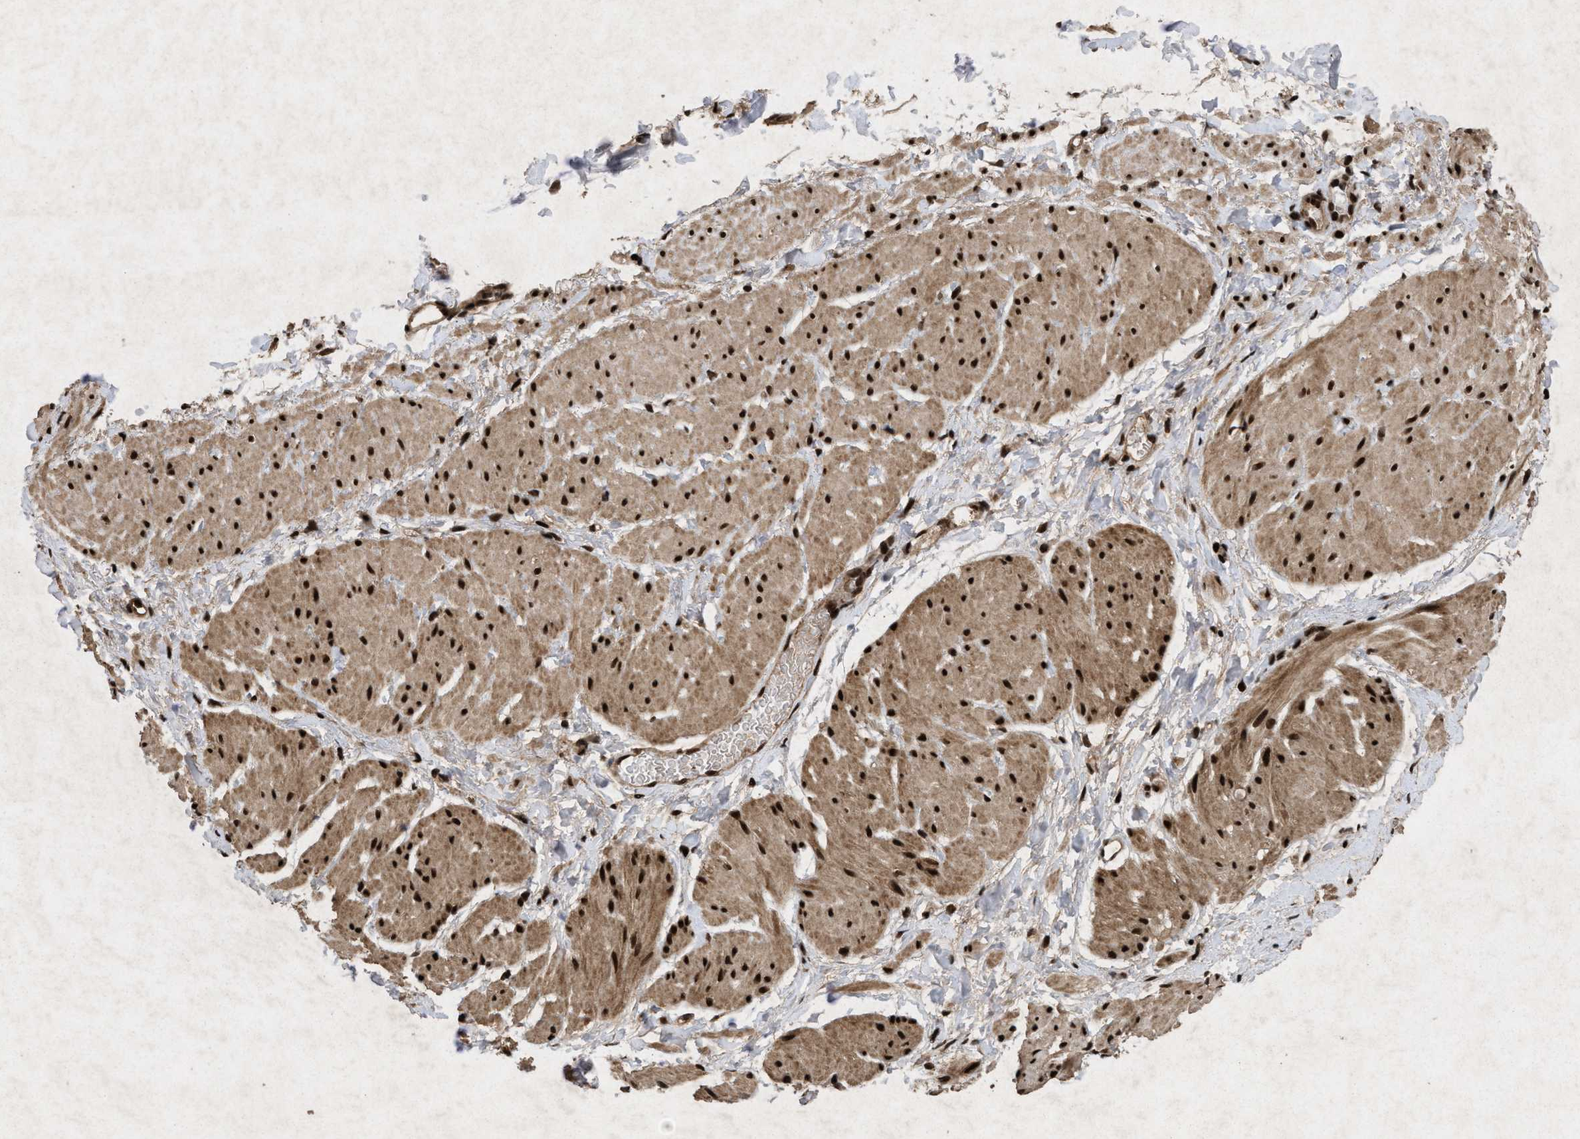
{"staining": {"intensity": "strong", "quantity": ">75%", "location": "cytoplasmic/membranous,nuclear"}, "tissue": "smooth muscle", "cell_type": "Smooth muscle cells", "image_type": "normal", "snomed": [{"axis": "morphology", "description": "Normal tissue, NOS"}, {"axis": "topography", "description": "Smooth muscle"}], "caption": "Immunohistochemical staining of unremarkable smooth muscle demonstrates high levels of strong cytoplasmic/membranous,nuclear positivity in approximately >75% of smooth muscle cells. The staining is performed using DAB (3,3'-diaminobenzidine) brown chromogen to label protein expression. The nuclei are counter-stained blue using hematoxylin.", "gene": "WIZ", "patient": {"sex": "male", "age": 16}}